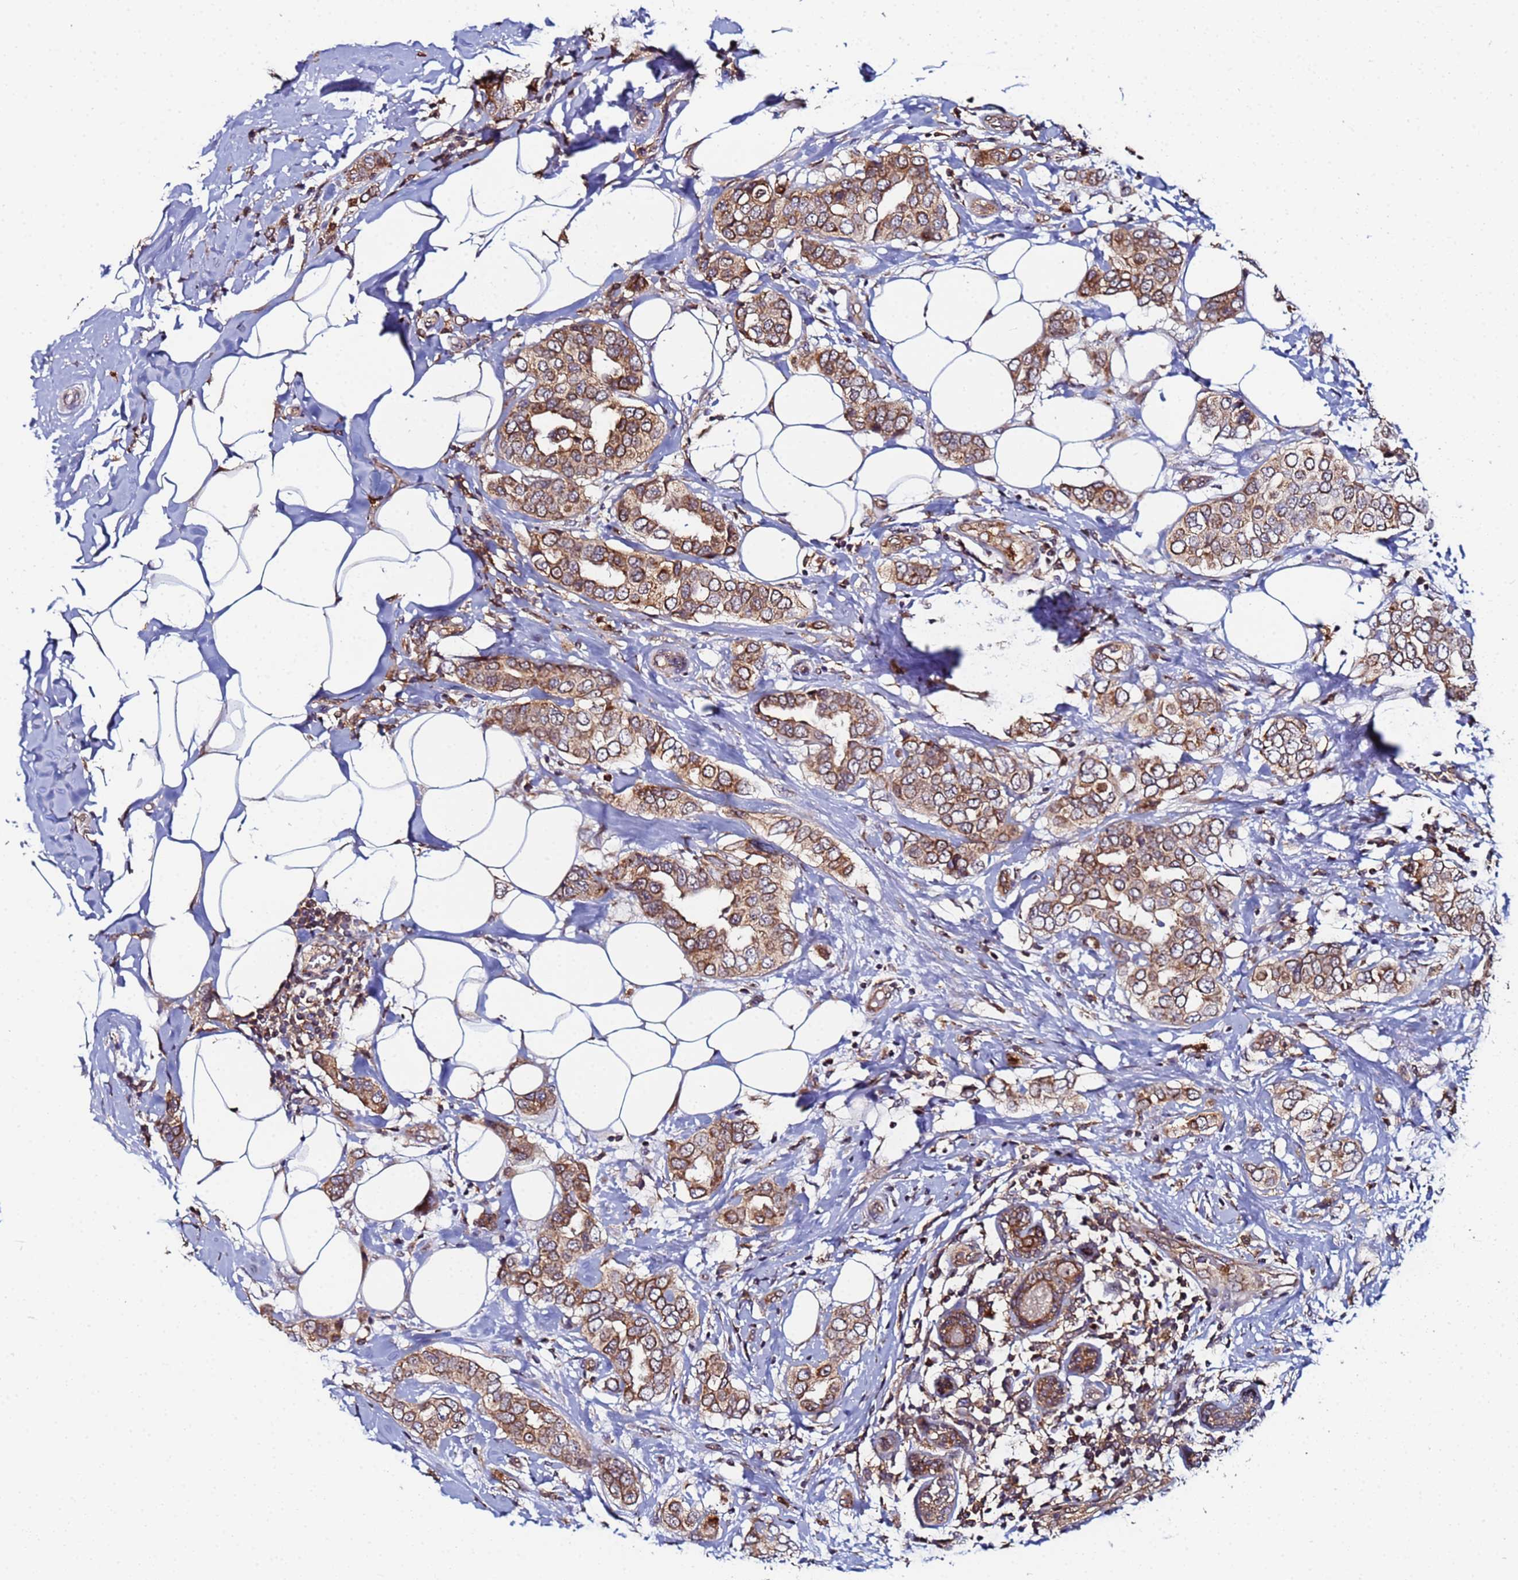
{"staining": {"intensity": "moderate", "quantity": ">75%", "location": "cytoplasmic/membranous"}, "tissue": "breast cancer", "cell_type": "Tumor cells", "image_type": "cancer", "snomed": [{"axis": "morphology", "description": "Lobular carcinoma"}, {"axis": "topography", "description": "Breast"}], "caption": "Brown immunohistochemical staining in breast cancer displays moderate cytoplasmic/membranous staining in approximately >75% of tumor cells.", "gene": "CCDC127", "patient": {"sex": "female", "age": 51}}